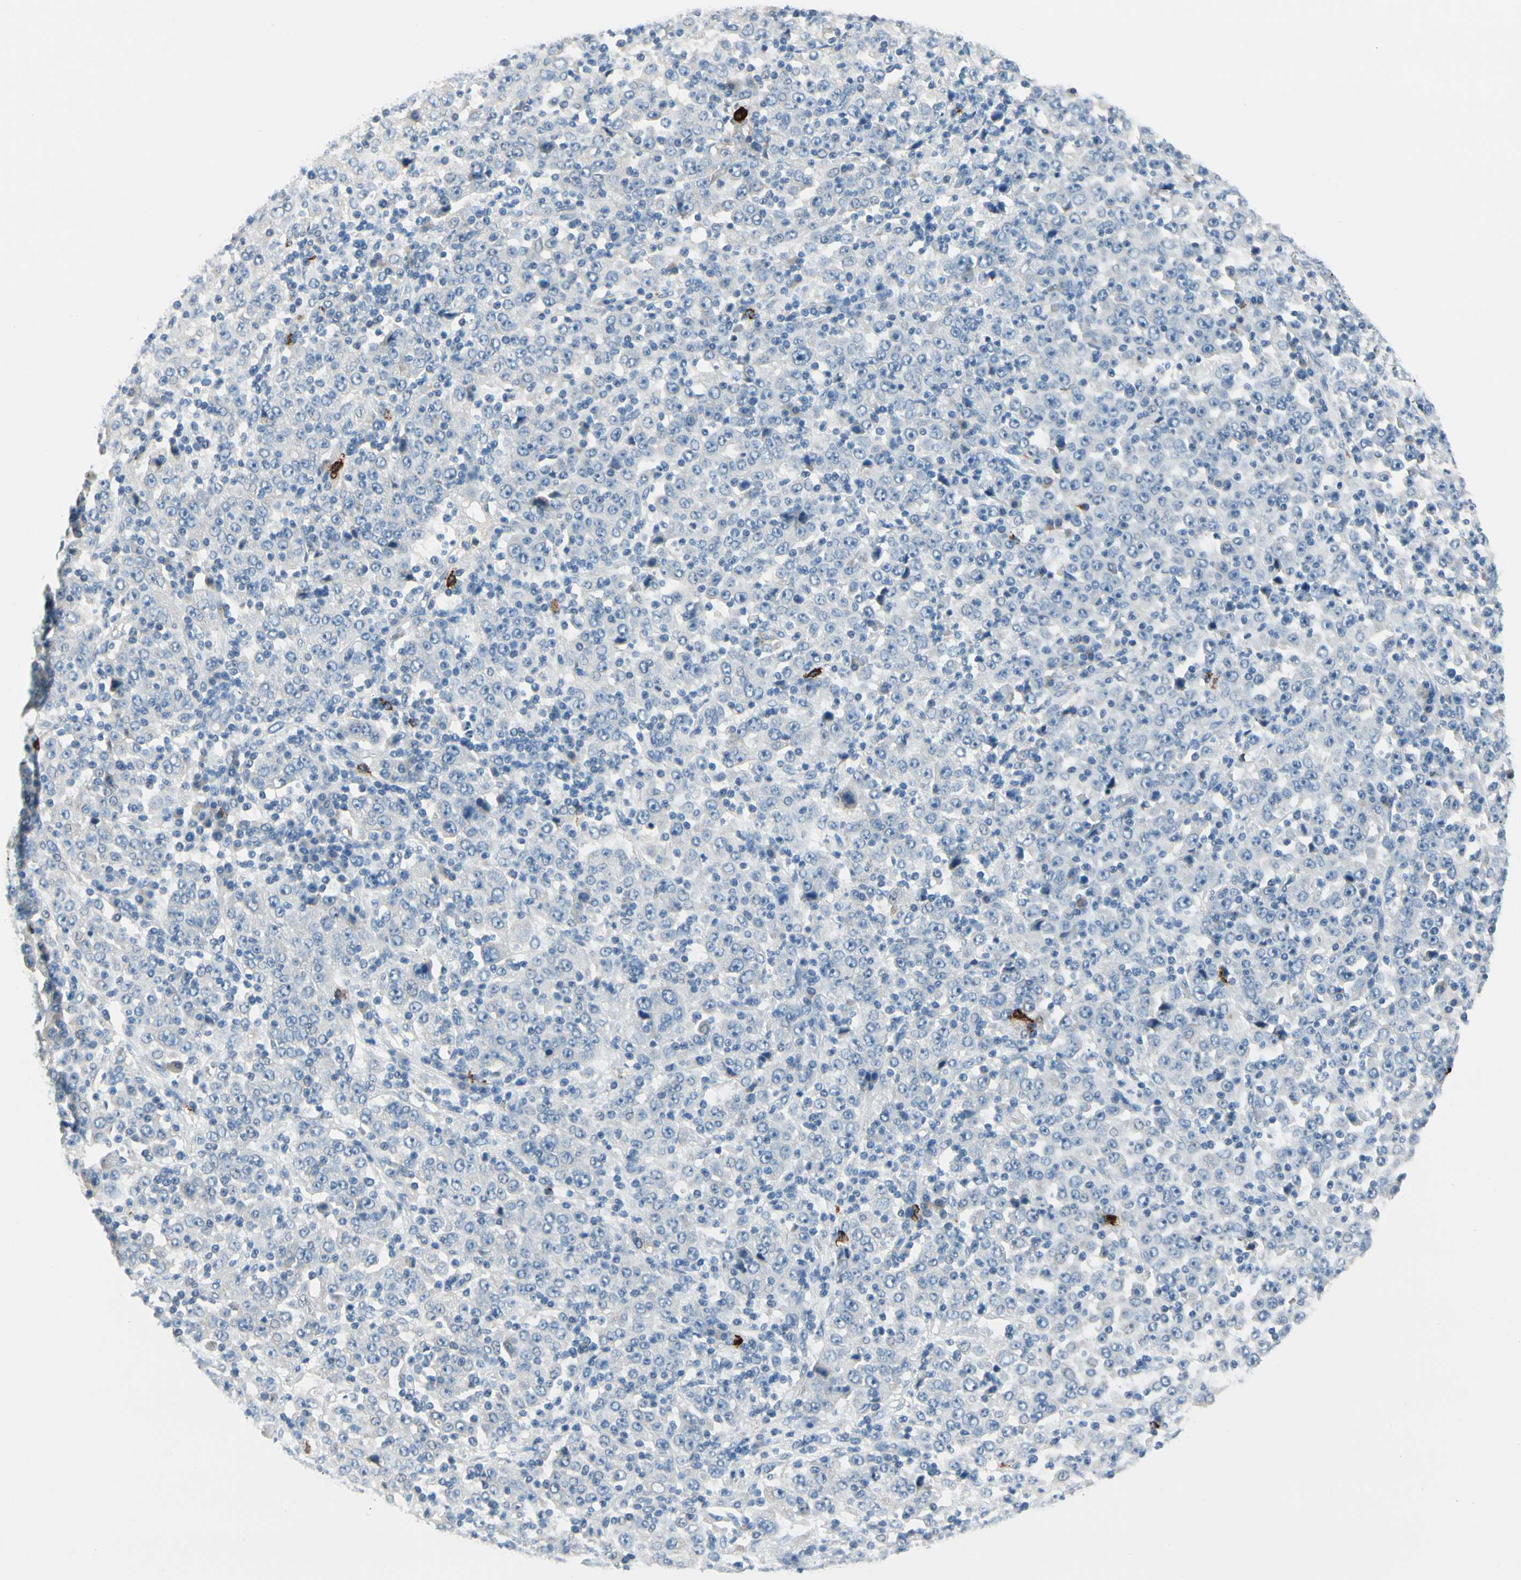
{"staining": {"intensity": "negative", "quantity": "none", "location": "none"}, "tissue": "stomach cancer", "cell_type": "Tumor cells", "image_type": "cancer", "snomed": [{"axis": "morphology", "description": "Normal tissue, NOS"}, {"axis": "morphology", "description": "Adenocarcinoma, NOS"}, {"axis": "topography", "description": "Stomach, upper"}, {"axis": "topography", "description": "Stomach"}], "caption": "The micrograph displays no staining of tumor cells in stomach adenocarcinoma.", "gene": "CPA3", "patient": {"sex": "male", "age": 59}}